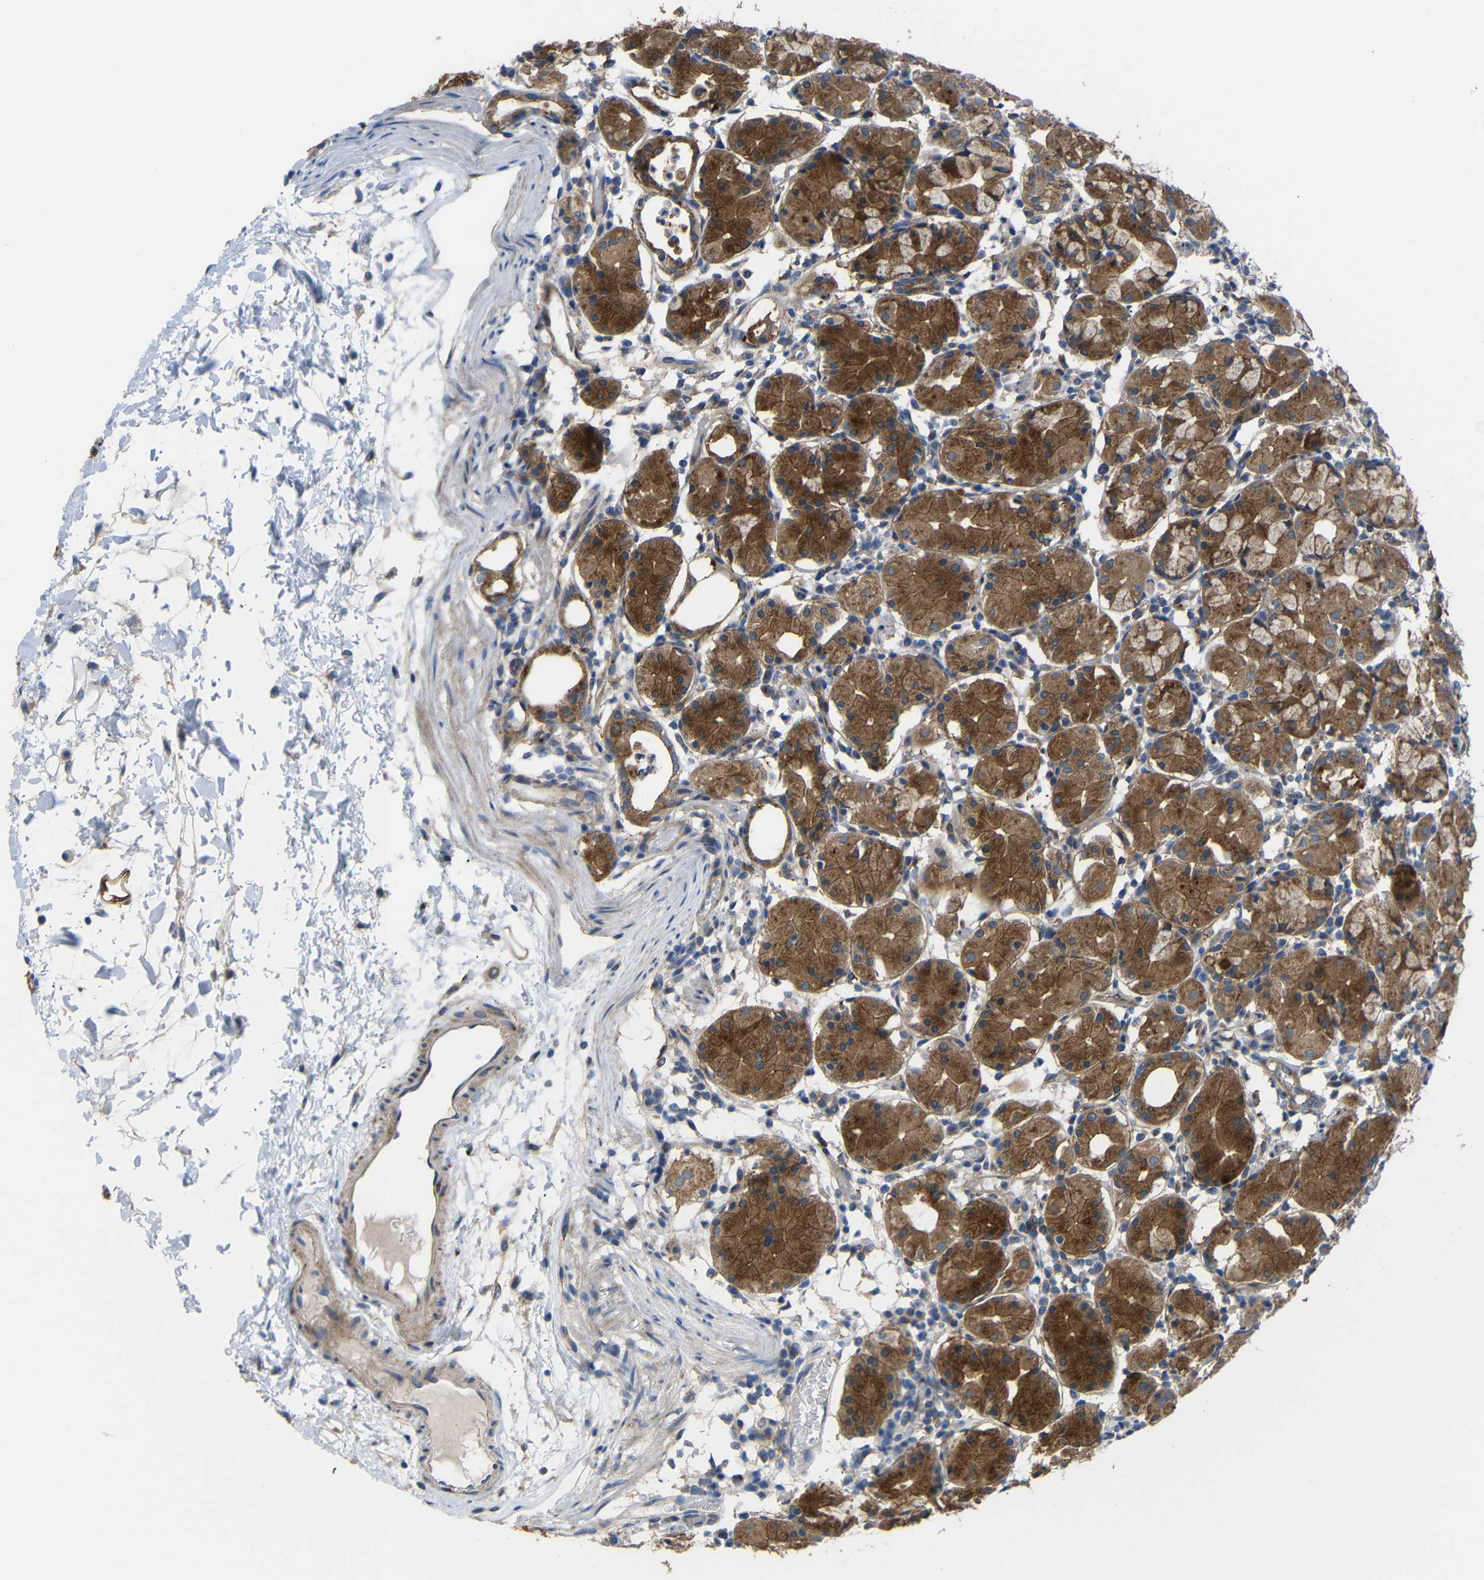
{"staining": {"intensity": "strong", "quantity": ">75%", "location": "cytoplasmic/membranous"}, "tissue": "stomach", "cell_type": "Glandular cells", "image_type": "normal", "snomed": [{"axis": "morphology", "description": "Normal tissue, NOS"}, {"axis": "topography", "description": "Stomach"}, {"axis": "topography", "description": "Stomach, lower"}], "caption": "Brown immunohistochemical staining in normal stomach shows strong cytoplasmic/membranous staining in about >75% of glandular cells.", "gene": "SYPL1", "patient": {"sex": "female", "age": 75}}